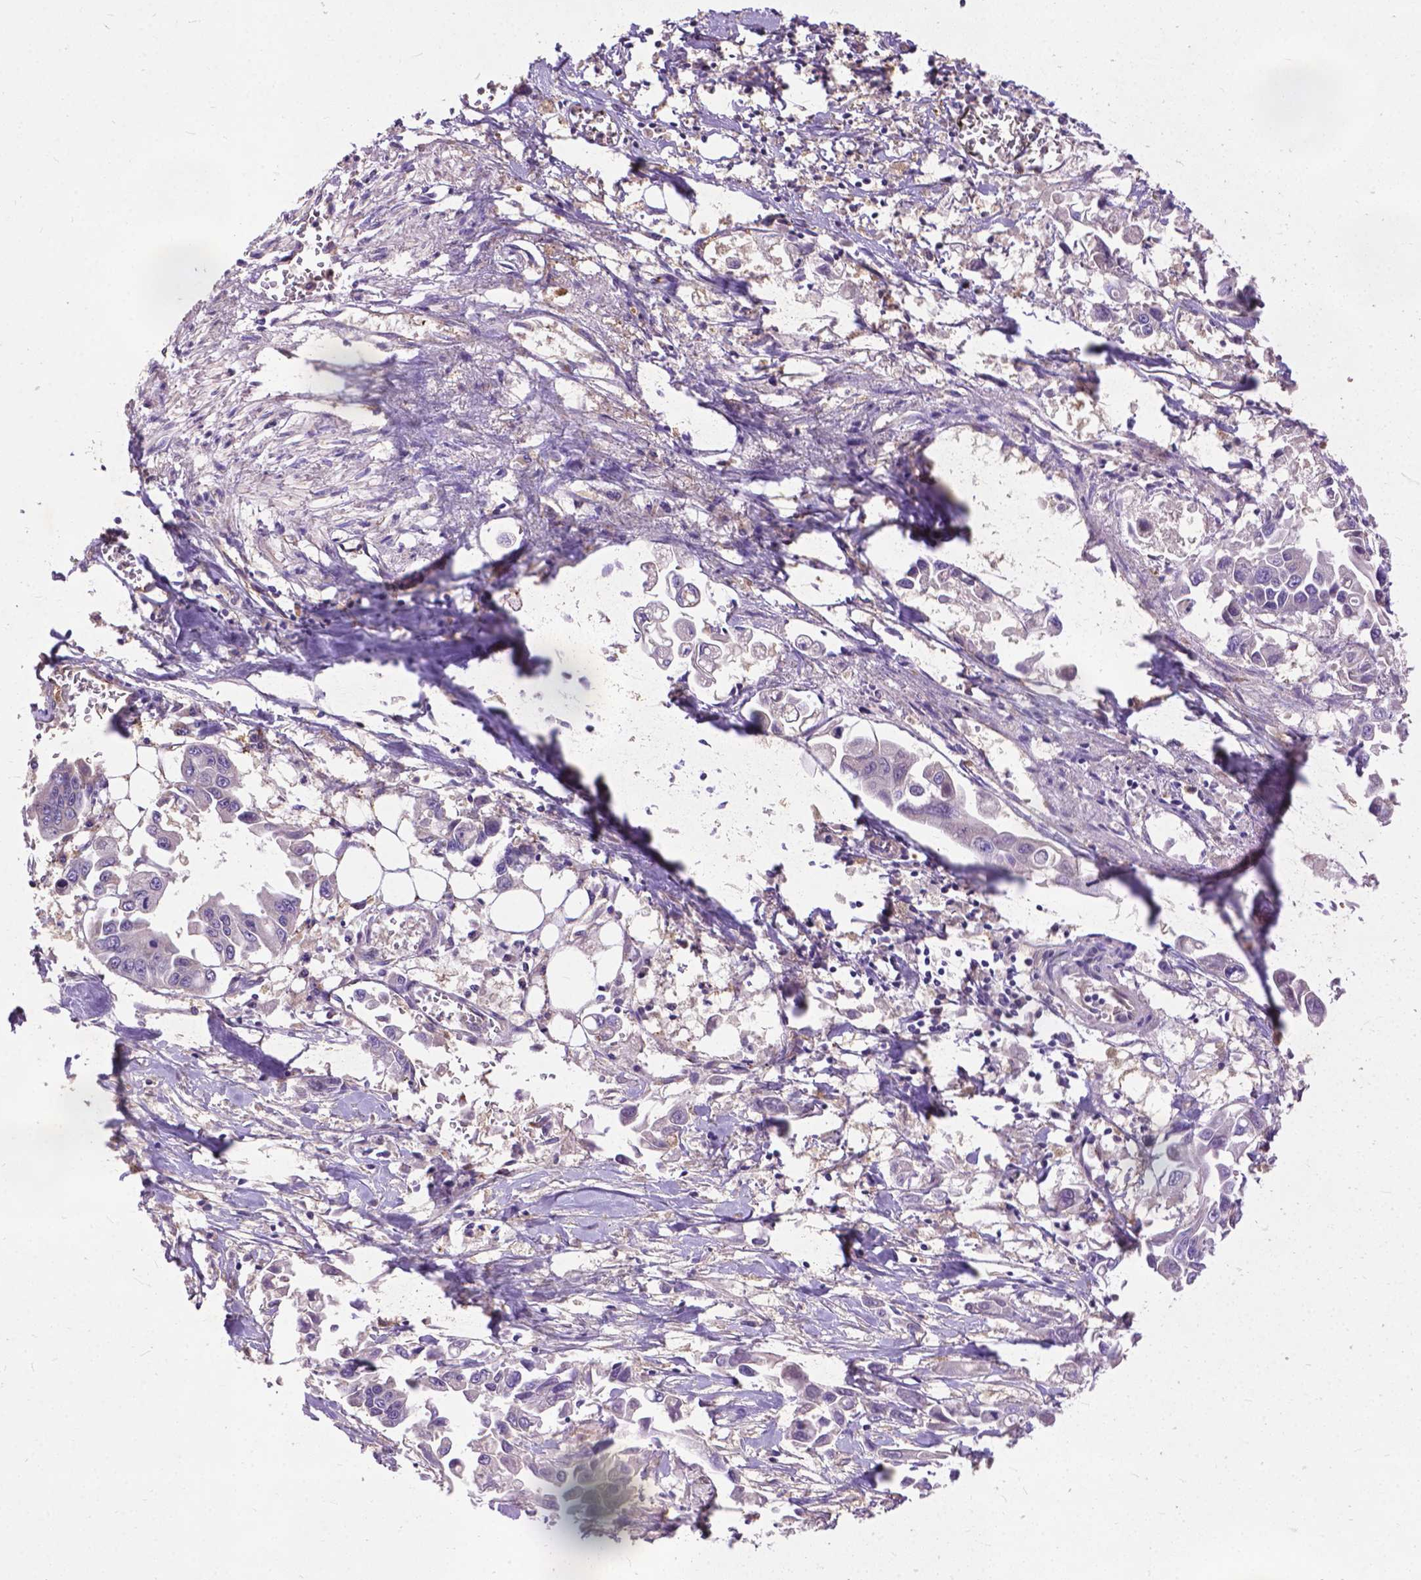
{"staining": {"intensity": "negative", "quantity": "none", "location": "none"}, "tissue": "pancreatic cancer", "cell_type": "Tumor cells", "image_type": "cancer", "snomed": [{"axis": "morphology", "description": "Adenocarcinoma, NOS"}, {"axis": "topography", "description": "Pancreas"}], "caption": "Photomicrograph shows no significant protein expression in tumor cells of pancreatic cancer.", "gene": "ZNF337", "patient": {"sex": "female", "age": 83}}